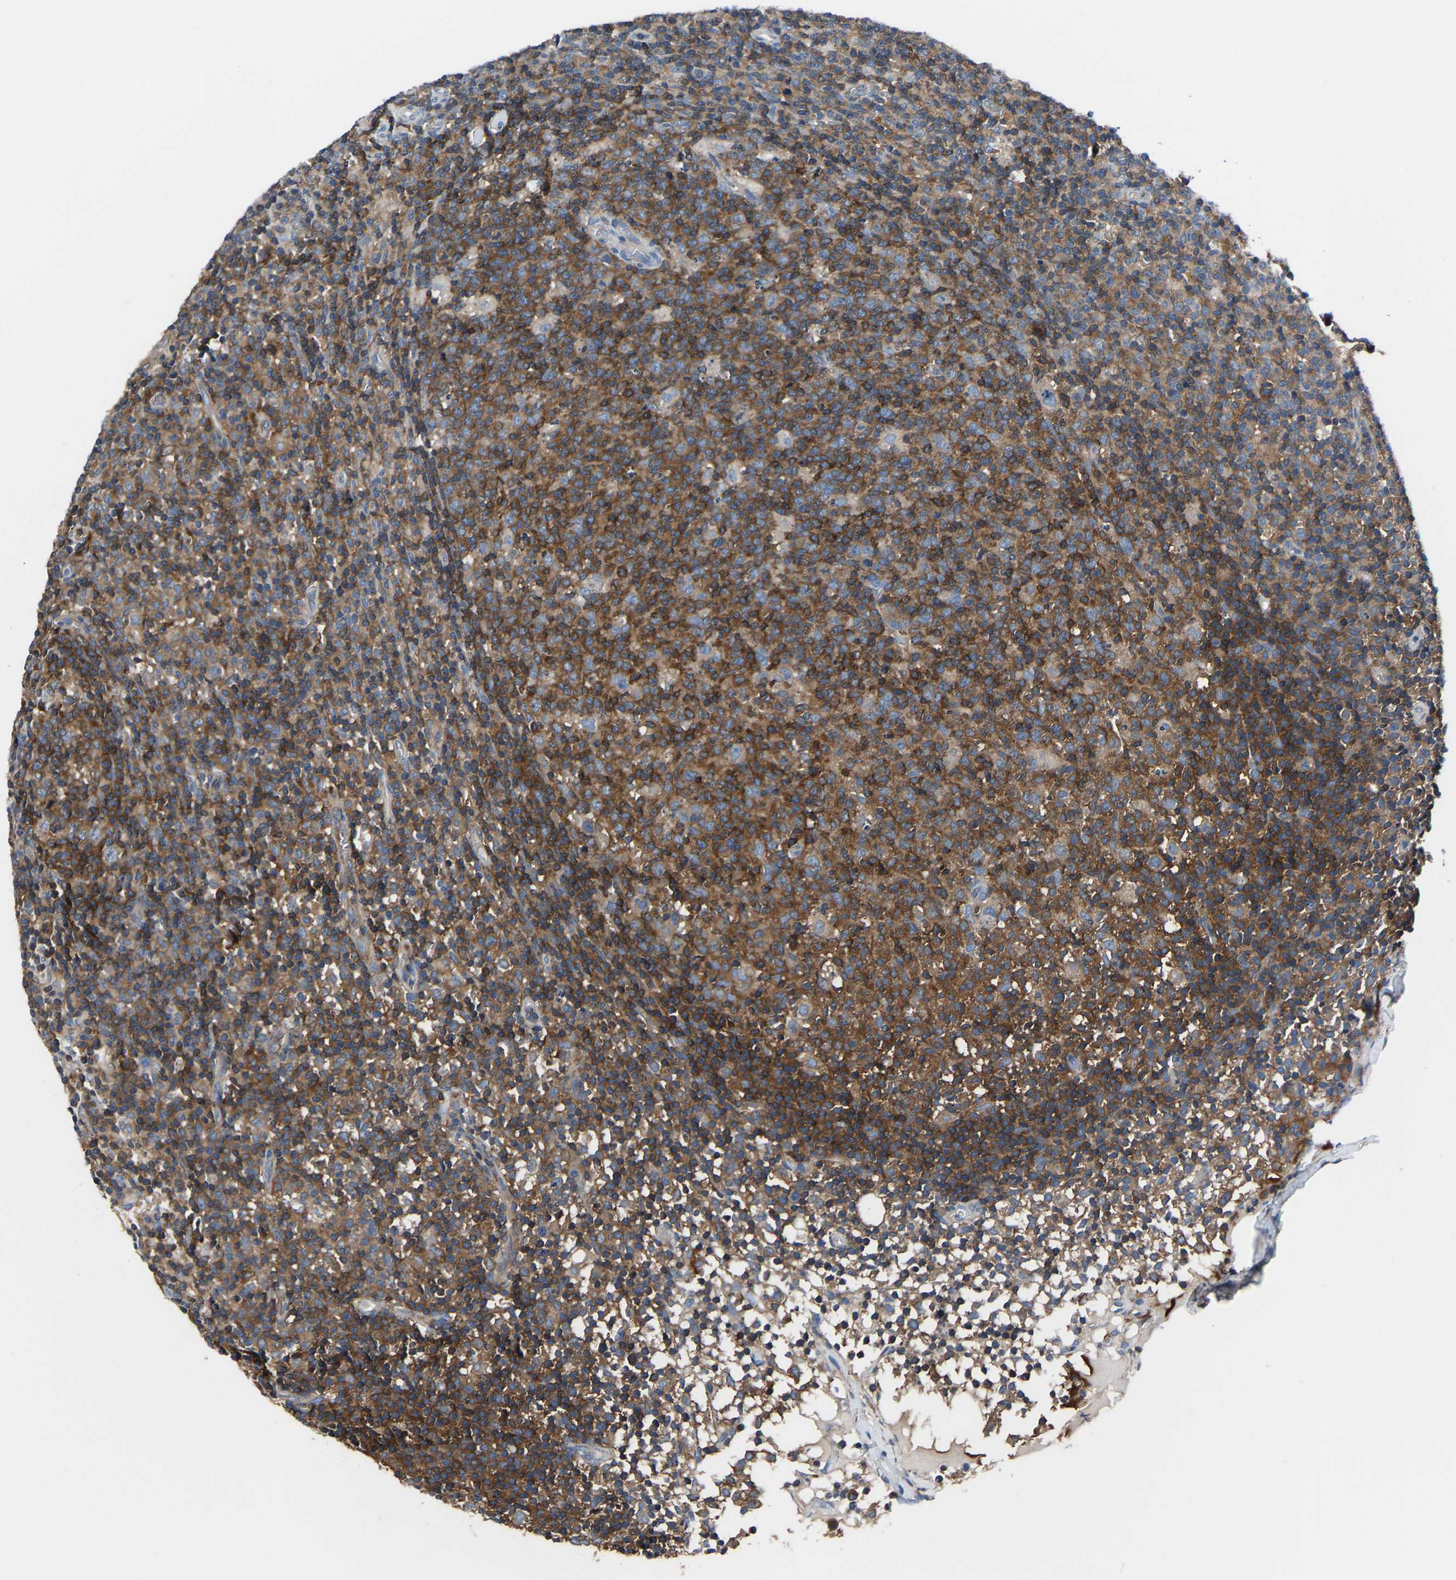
{"staining": {"intensity": "moderate", "quantity": ">75%", "location": "cytoplasmic/membranous"}, "tissue": "lymph node", "cell_type": "Germinal center cells", "image_type": "normal", "snomed": [{"axis": "morphology", "description": "Normal tissue, NOS"}, {"axis": "morphology", "description": "Inflammation, NOS"}, {"axis": "topography", "description": "Lymph node"}], "caption": "Lymph node stained for a protein shows moderate cytoplasmic/membranous positivity in germinal center cells. (IHC, brightfield microscopy, high magnification).", "gene": "PRKAR1A", "patient": {"sex": "male", "age": 55}}